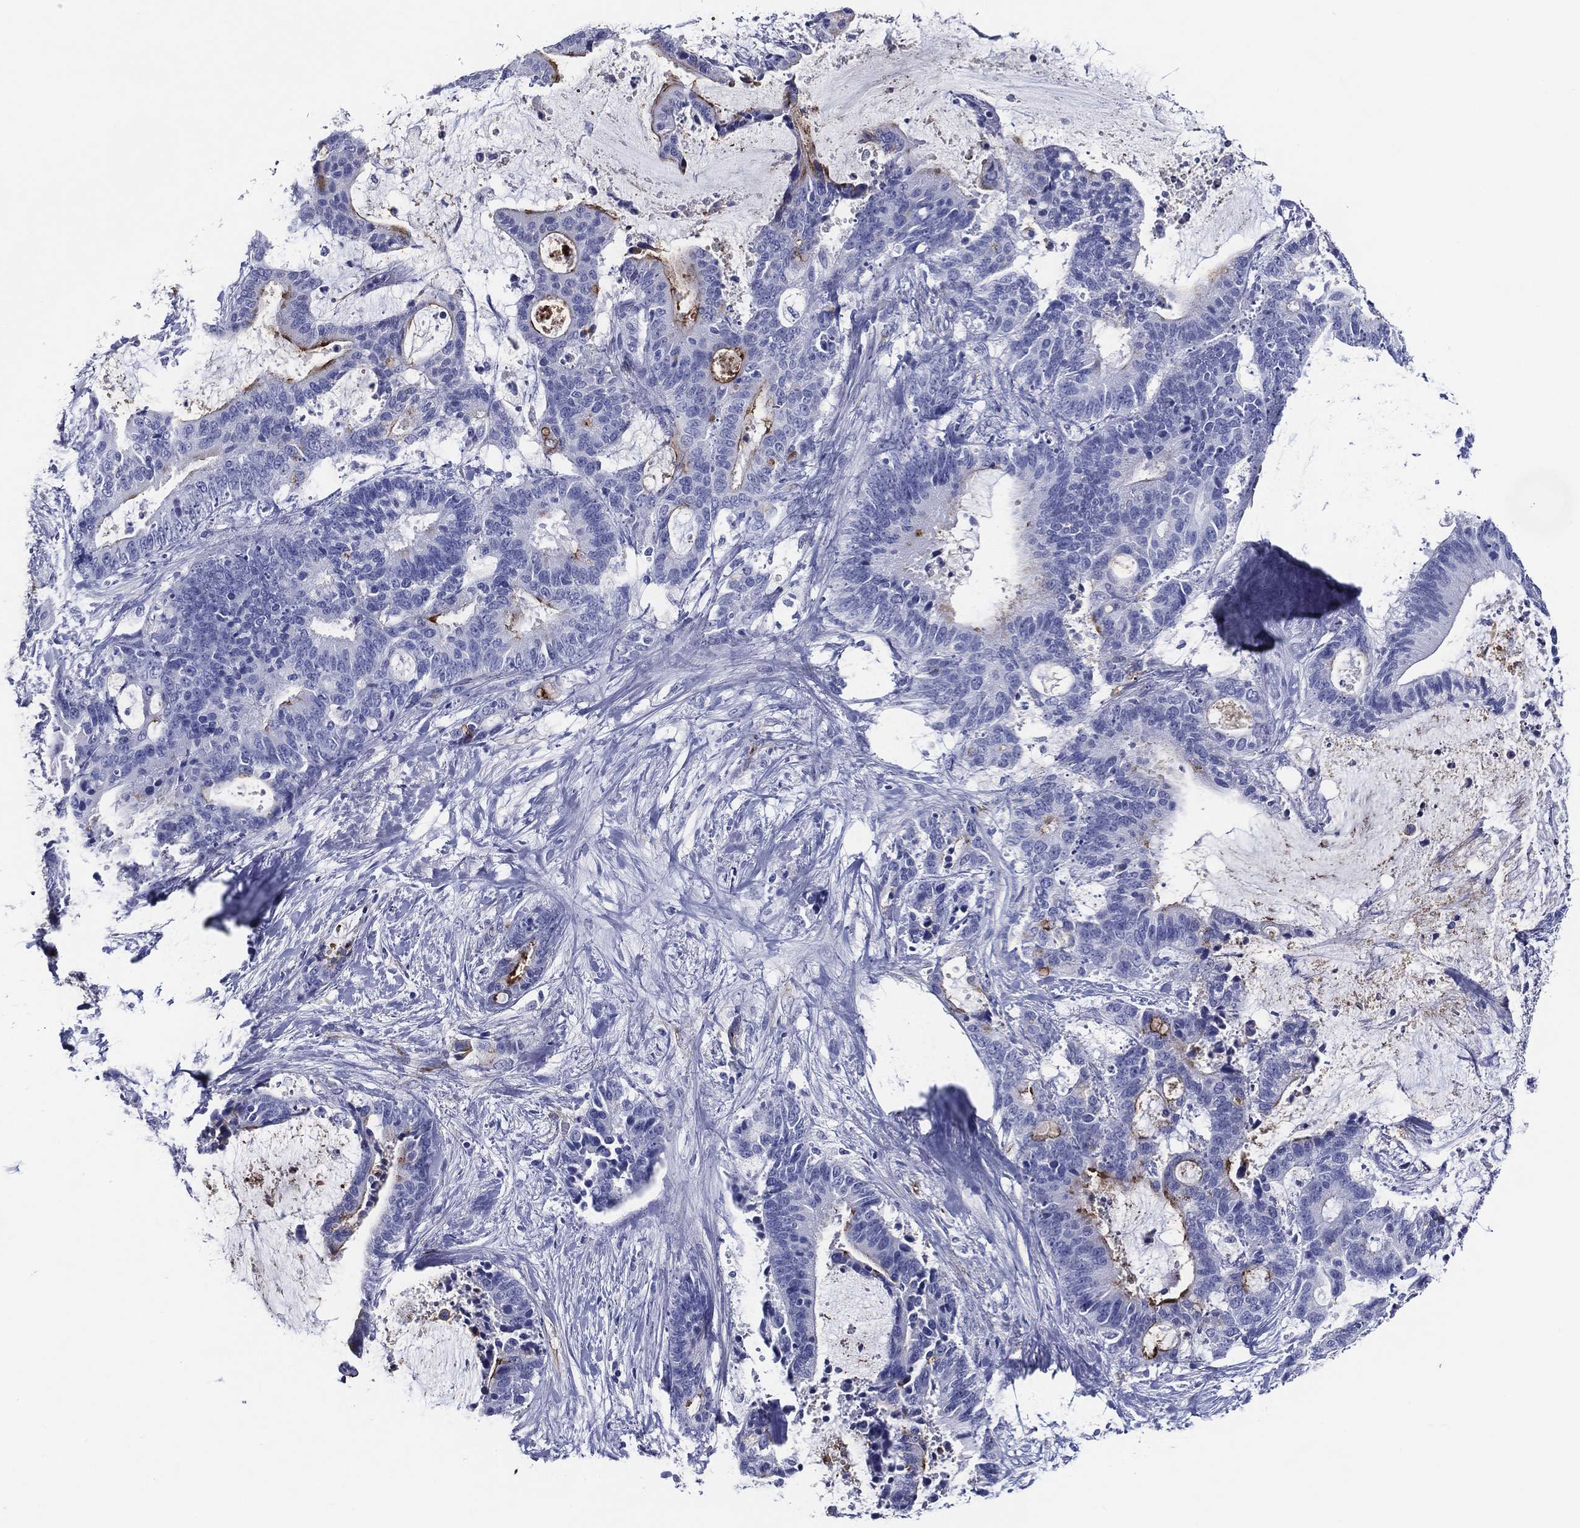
{"staining": {"intensity": "moderate", "quantity": "<25%", "location": "cytoplasmic/membranous"}, "tissue": "liver cancer", "cell_type": "Tumor cells", "image_type": "cancer", "snomed": [{"axis": "morphology", "description": "Cholangiocarcinoma"}, {"axis": "topography", "description": "Liver"}], "caption": "Protein expression analysis of cholangiocarcinoma (liver) shows moderate cytoplasmic/membranous positivity in approximately <25% of tumor cells.", "gene": "ACE2", "patient": {"sex": "female", "age": 73}}